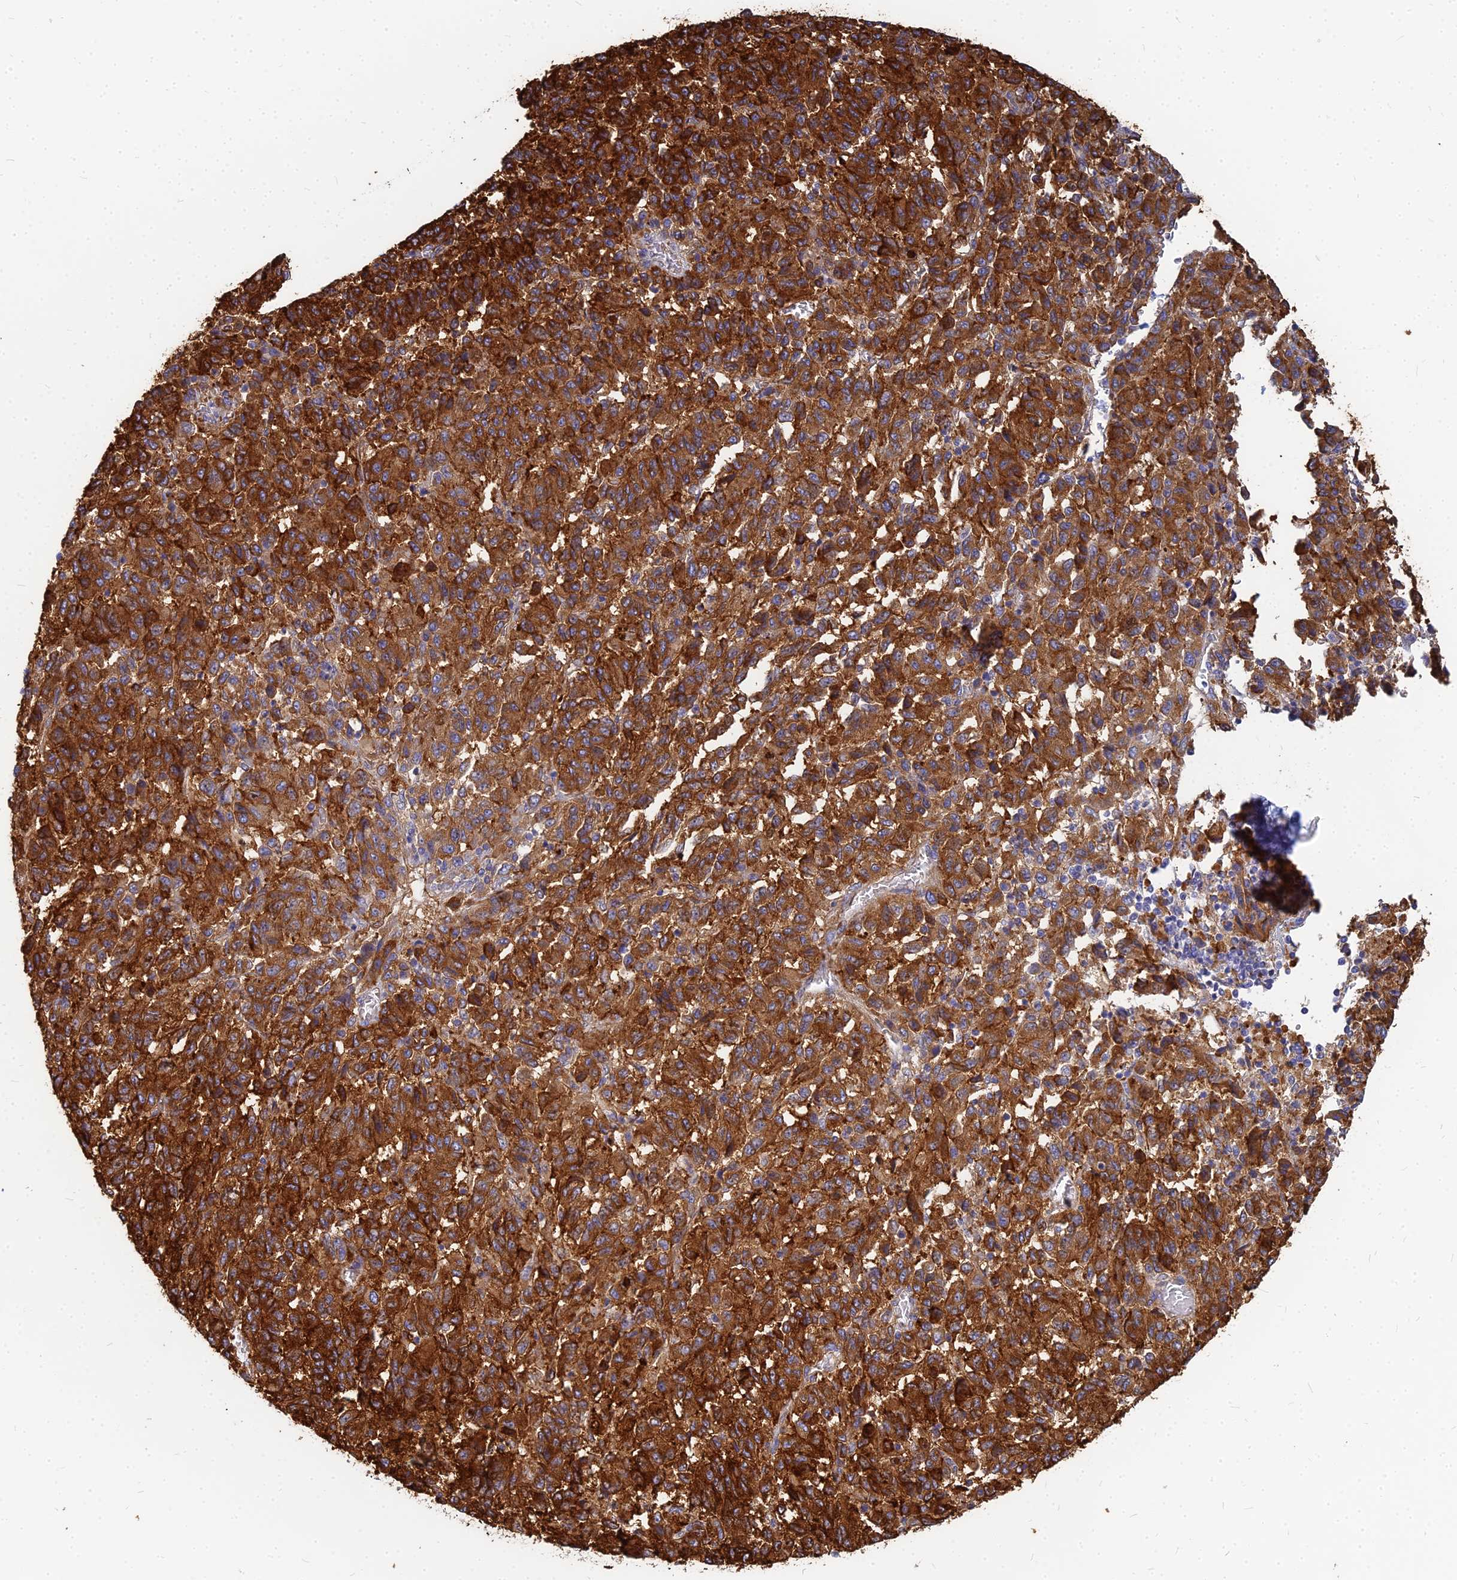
{"staining": {"intensity": "strong", "quantity": ">75%", "location": "cytoplasmic/membranous"}, "tissue": "melanoma", "cell_type": "Tumor cells", "image_type": "cancer", "snomed": [{"axis": "morphology", "description": "Malignant melanoma, Metastatic site"}, {"axis": "topography", "description": "Lung"}], "caption": "IHC image of neoplastic tissue: human malignant melanoma (metastatic site) stained using IHC reveals high levels of strong protein expression localized specifically in the cytoplasmic/membranous of tumor cells, appearing as a cytoplasmic/membranous brown color.", "gene": "VAT1", "patient": {"sex": "male", "age": 64}}